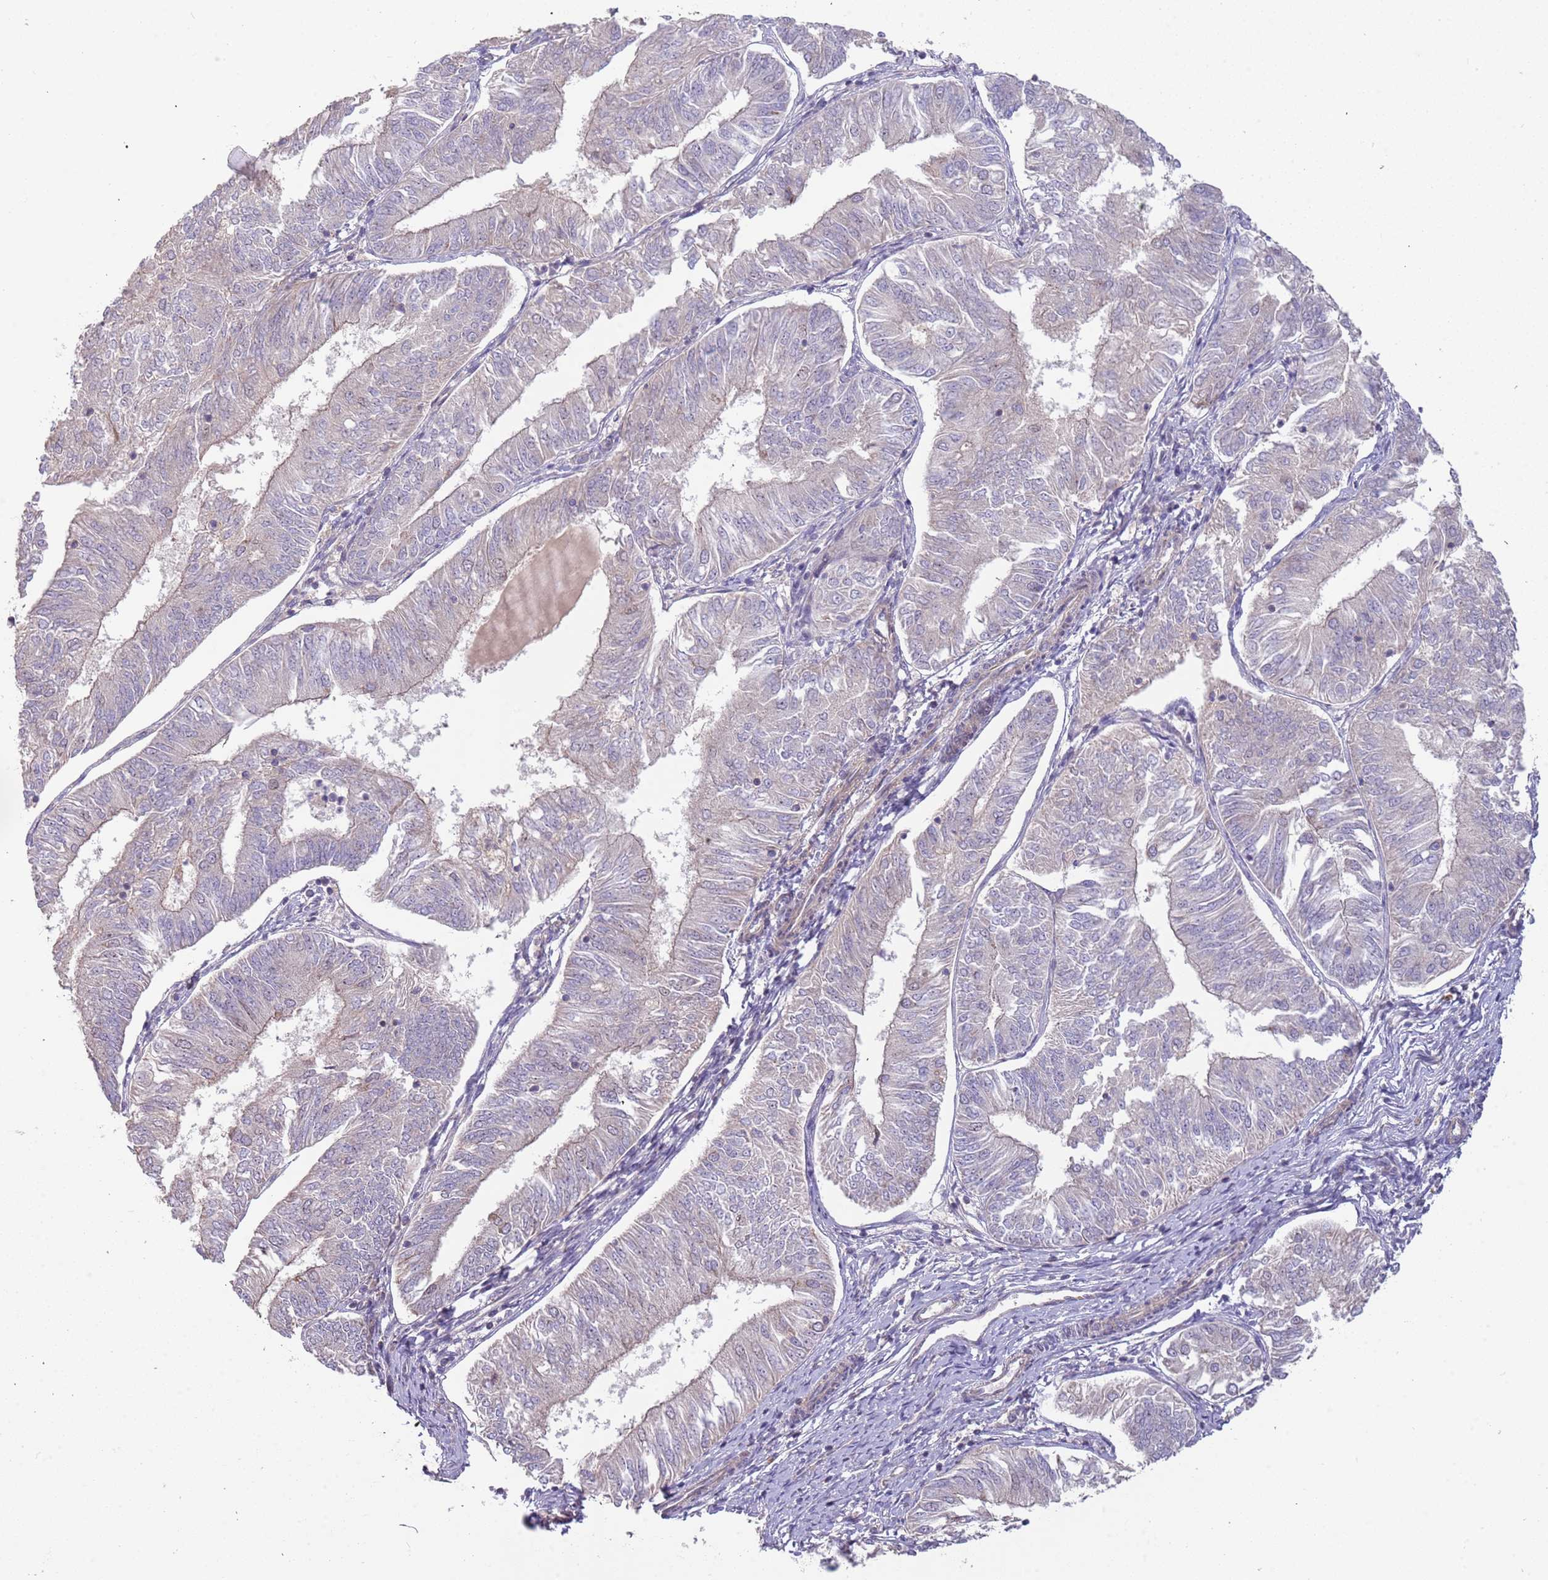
{"staining": {"intensity": "weak", "quantity": "<25%", "location": "cytoplasmic/membranous"}, "tissue": "endometrial cancer", "cell_type": "Tumor cells", "image_type": "cancer", "snomed": [{"axis": "morphology", "description": "Adenocarcinoma, NOS"}, {"axis": "topography", "description": "Endometrium"}], "caption": "DAB (3,3'-diaminobenzidine) immunohistochemical staining of human adenocarcinoma (endometrial) reveals no significant positivity in tumor cells.", "gene": "TRAPPC6B", "patient": {"sex": "female", "age": 58}}